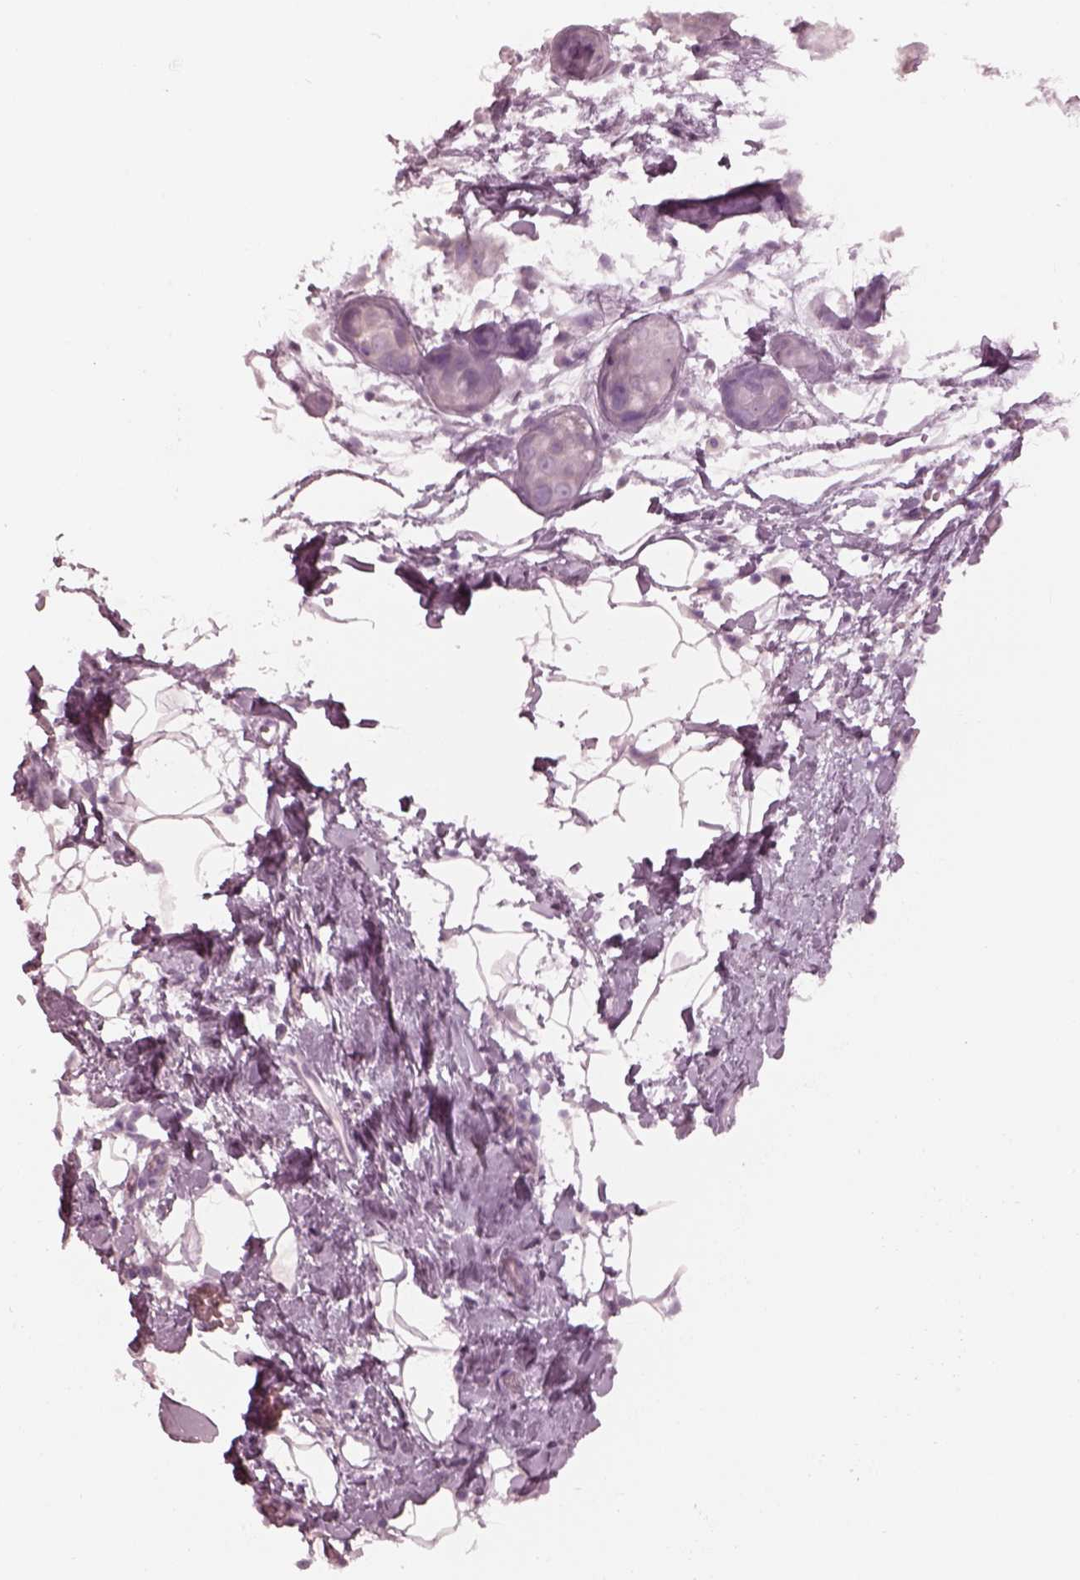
{"staining": {"intensity": "negative", "quantity": "none", "location": "none"}, "tissue": "breast cancer", "cell_type": "Tumor cells", "image_type": "cancer", "snomed": [{"axis": "morphology", "description": "Duct carcinoma"}, {"axis": "topography", "description": "Breast"}], "caption": "This is an immunohistochemistry (IHC) histopathology image of invasive ductal carcinoma (breast). There is no expression in tumor cells.", "gene": "KRTAP24-1", "patient": {"sex": "female", "age": 38}}